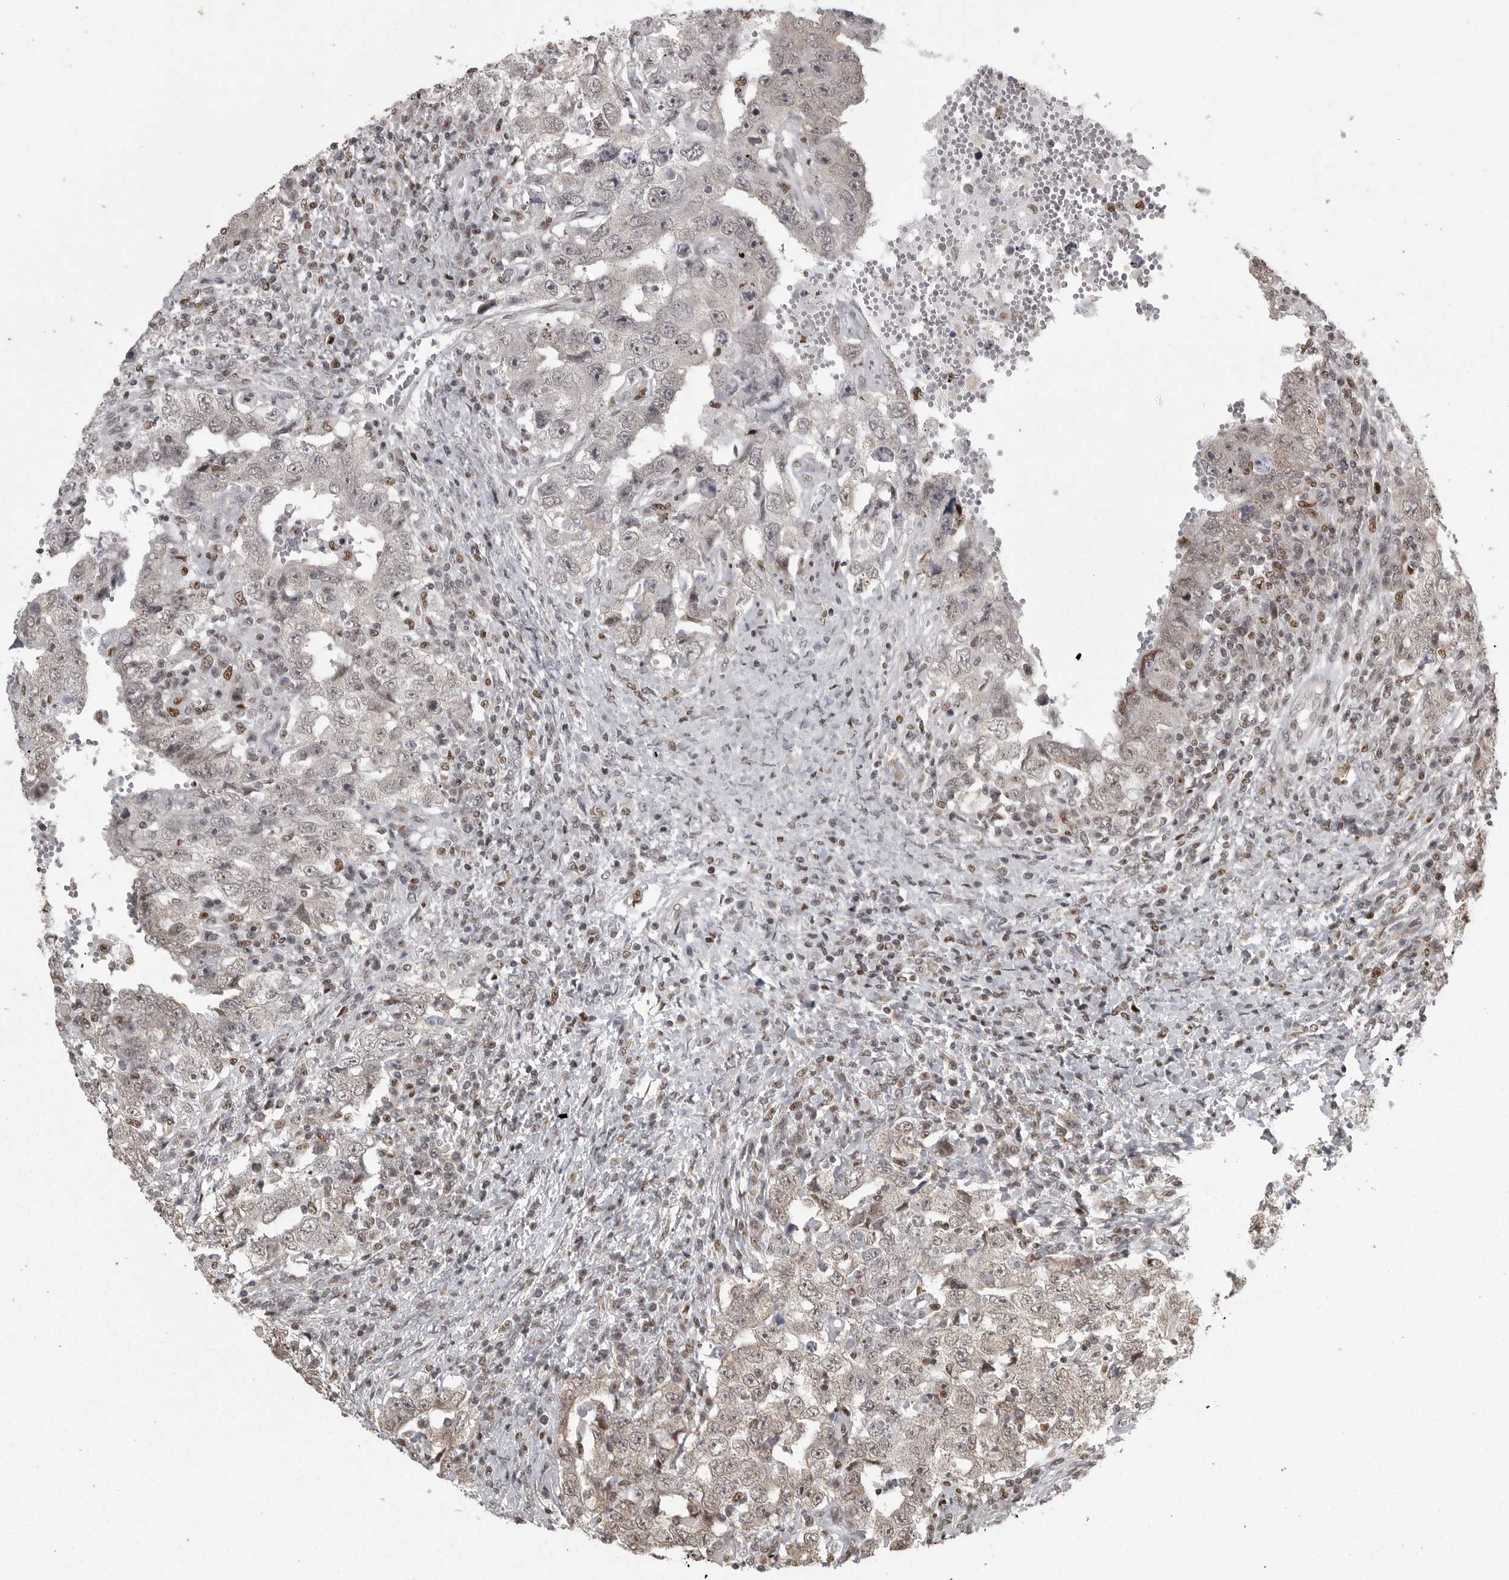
{"staining": {"intensity": "weak", "quantity": "<25%", "location": "nuclear"}, "tissue": "testis cancer", "cell_type": "Tumor cells", "image_type": "cancer", "snomed": [{"axis": "morphology", "description": "Carcinoma, Embryonal, NOS"}, {"axis": "topography", "description": "Testis"}], "caption": "Immunohistochemical staining of human testis cancer displays no significant staining in tumor cells.", "gene": "YAF2", "patient": {"sex": "male", "age": 26}}